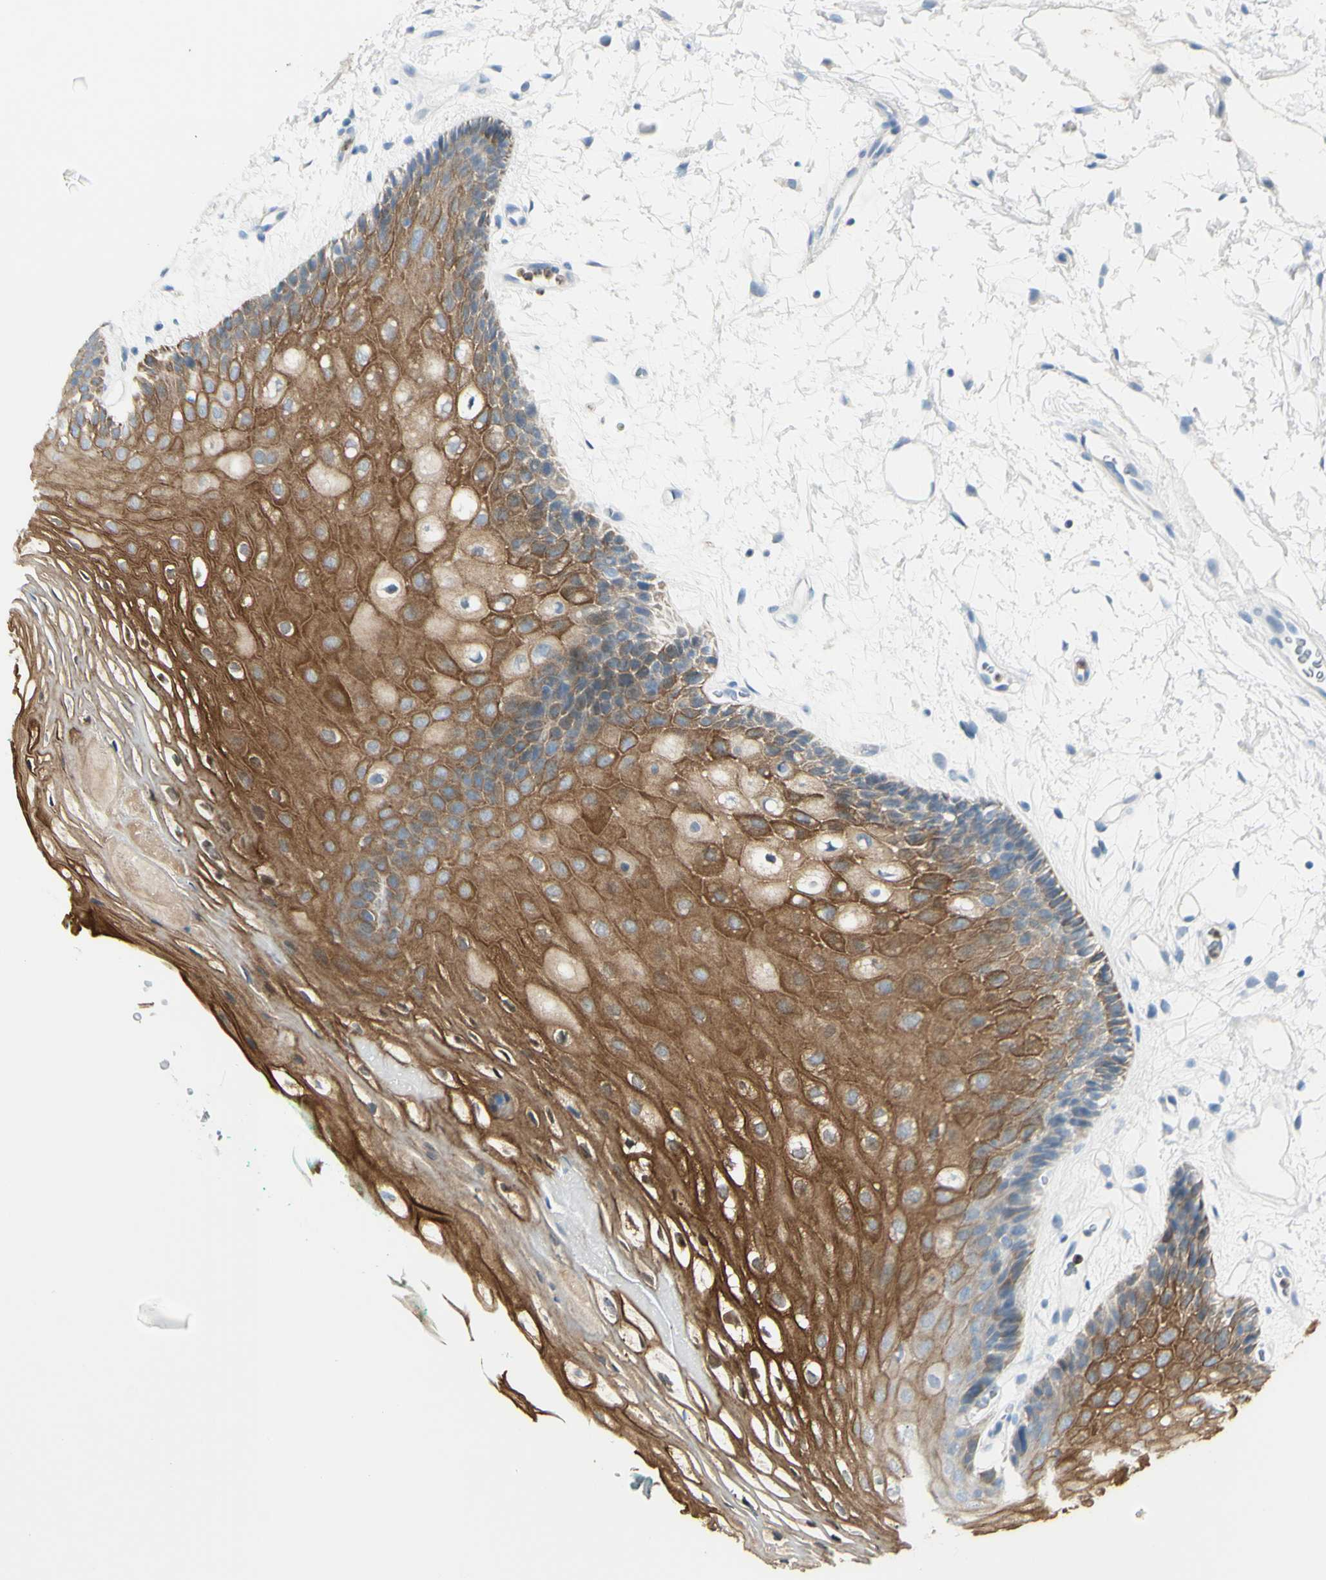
{"staining": {"intensity": "moderate", "quantity": "25%-75%", "location": "cytoplasmic/membranous"}, "tissue": "oral mucosa", "cell_type": "Squamous epithelial cells", "image_type": "normal", "snomed": [{"axis": "morphology", "description": "Normal tissue, NOS"}, {"axis": "topography", "description": "Skeletal muscle"}, {"axis": "topography", "description": "Oral tissue"}, {"axis": "topography", "description": "Peripheral nerve tissue"}], "caption": "The histopathology image shows staining of benign oral mucosa, revealing moderate cytoplasmic/membranous protein staining (brown color) within squamous epithelial cells. The staining is performed using DAB brown chromogen to label protein expression. The nuclei are counter-stained blue using hematoxylin.", "gene": "ZNF557", "patient": {"sex": "female", "age": 84}}